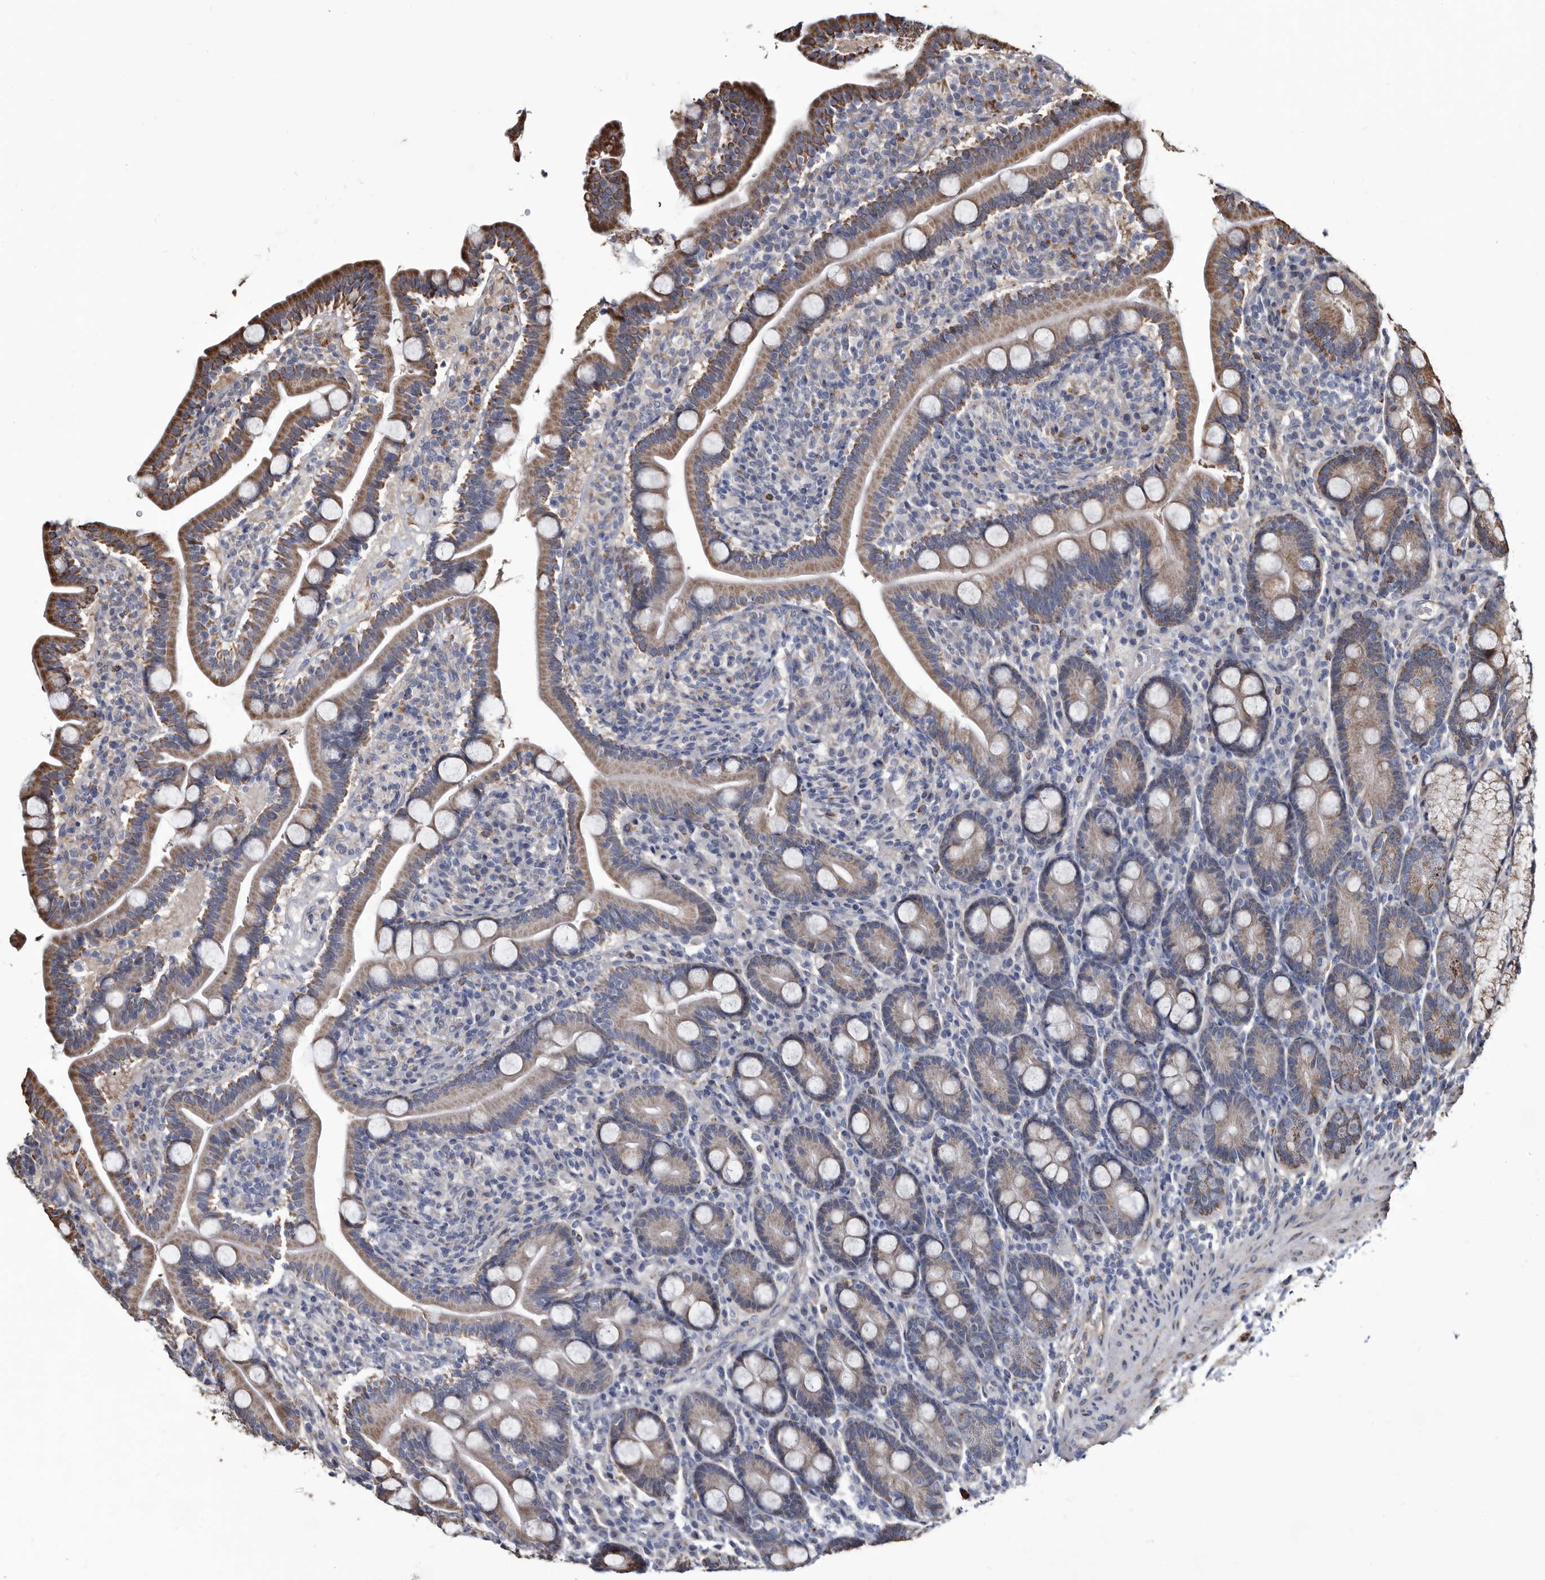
{"staining": {"intensity": "moderate", "quantity": "25%-75%", "location": "cytoplasmic/membranous"}, "tissue": "duodenum", "cell_type": "Glandular cells", "image_type": "normal", "snomed": [{"axis": "morphology", "description": "Normal tissue, NOS"}, {"axis": "topography", "description": "Duodenum"}], "caption": "The micrograph exhibits staining of normal duodenum, revealing moderate cytoplasmic/membranous protein positivity (brown color) within glandular cells. The staining is performed using DAB brown chromogen to label protein expression. The nuclei are counter-stained blue using hematoxylin.", "gene": "CTSA", "patient": {"sex": "male", "age": 35}}